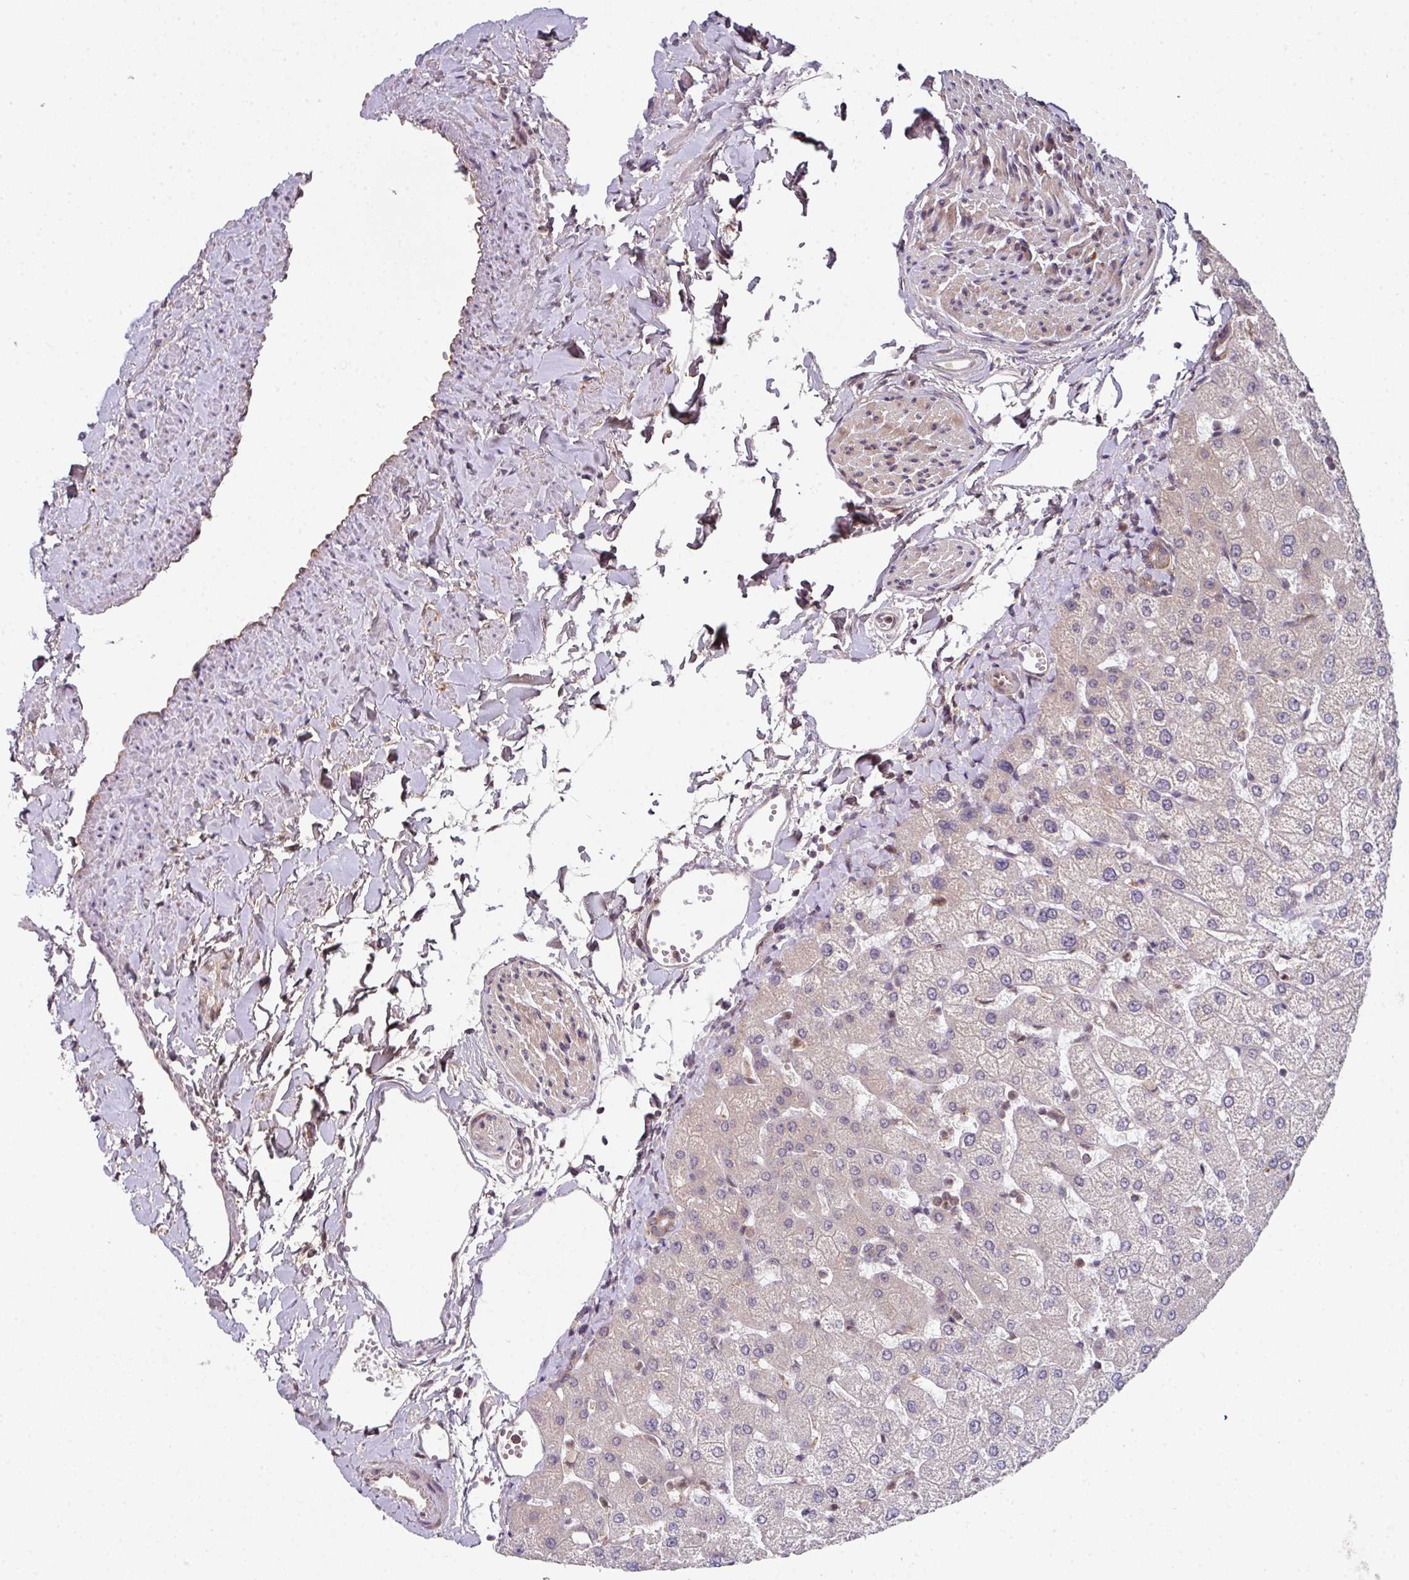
{"staining": {"intensity": "weak", "quantity": ">75%", "location": "cytoplasmic/membranous"}, "tissue": "liver", "cell_type": "Cholangiocytes", "image_type": "normal", "snomed": [{"axis": "morphology", "description": "Normal tissue, NOS"}, {"axis": "topography", "description": "Liver"}], "caption": "Immunohistochemical staining of benign liver shows low levels of weak cytoplasmic/membranous staining in approximately >75% of cholangiocytes. Using DAB (3,3'-diaminobenzidine) (brown) and hematoxylin (blue) stains, captured at high magnification using brightfield microscopy.", "gene": "CAMLG", "patient": {"sex": "female", "age": 54}}